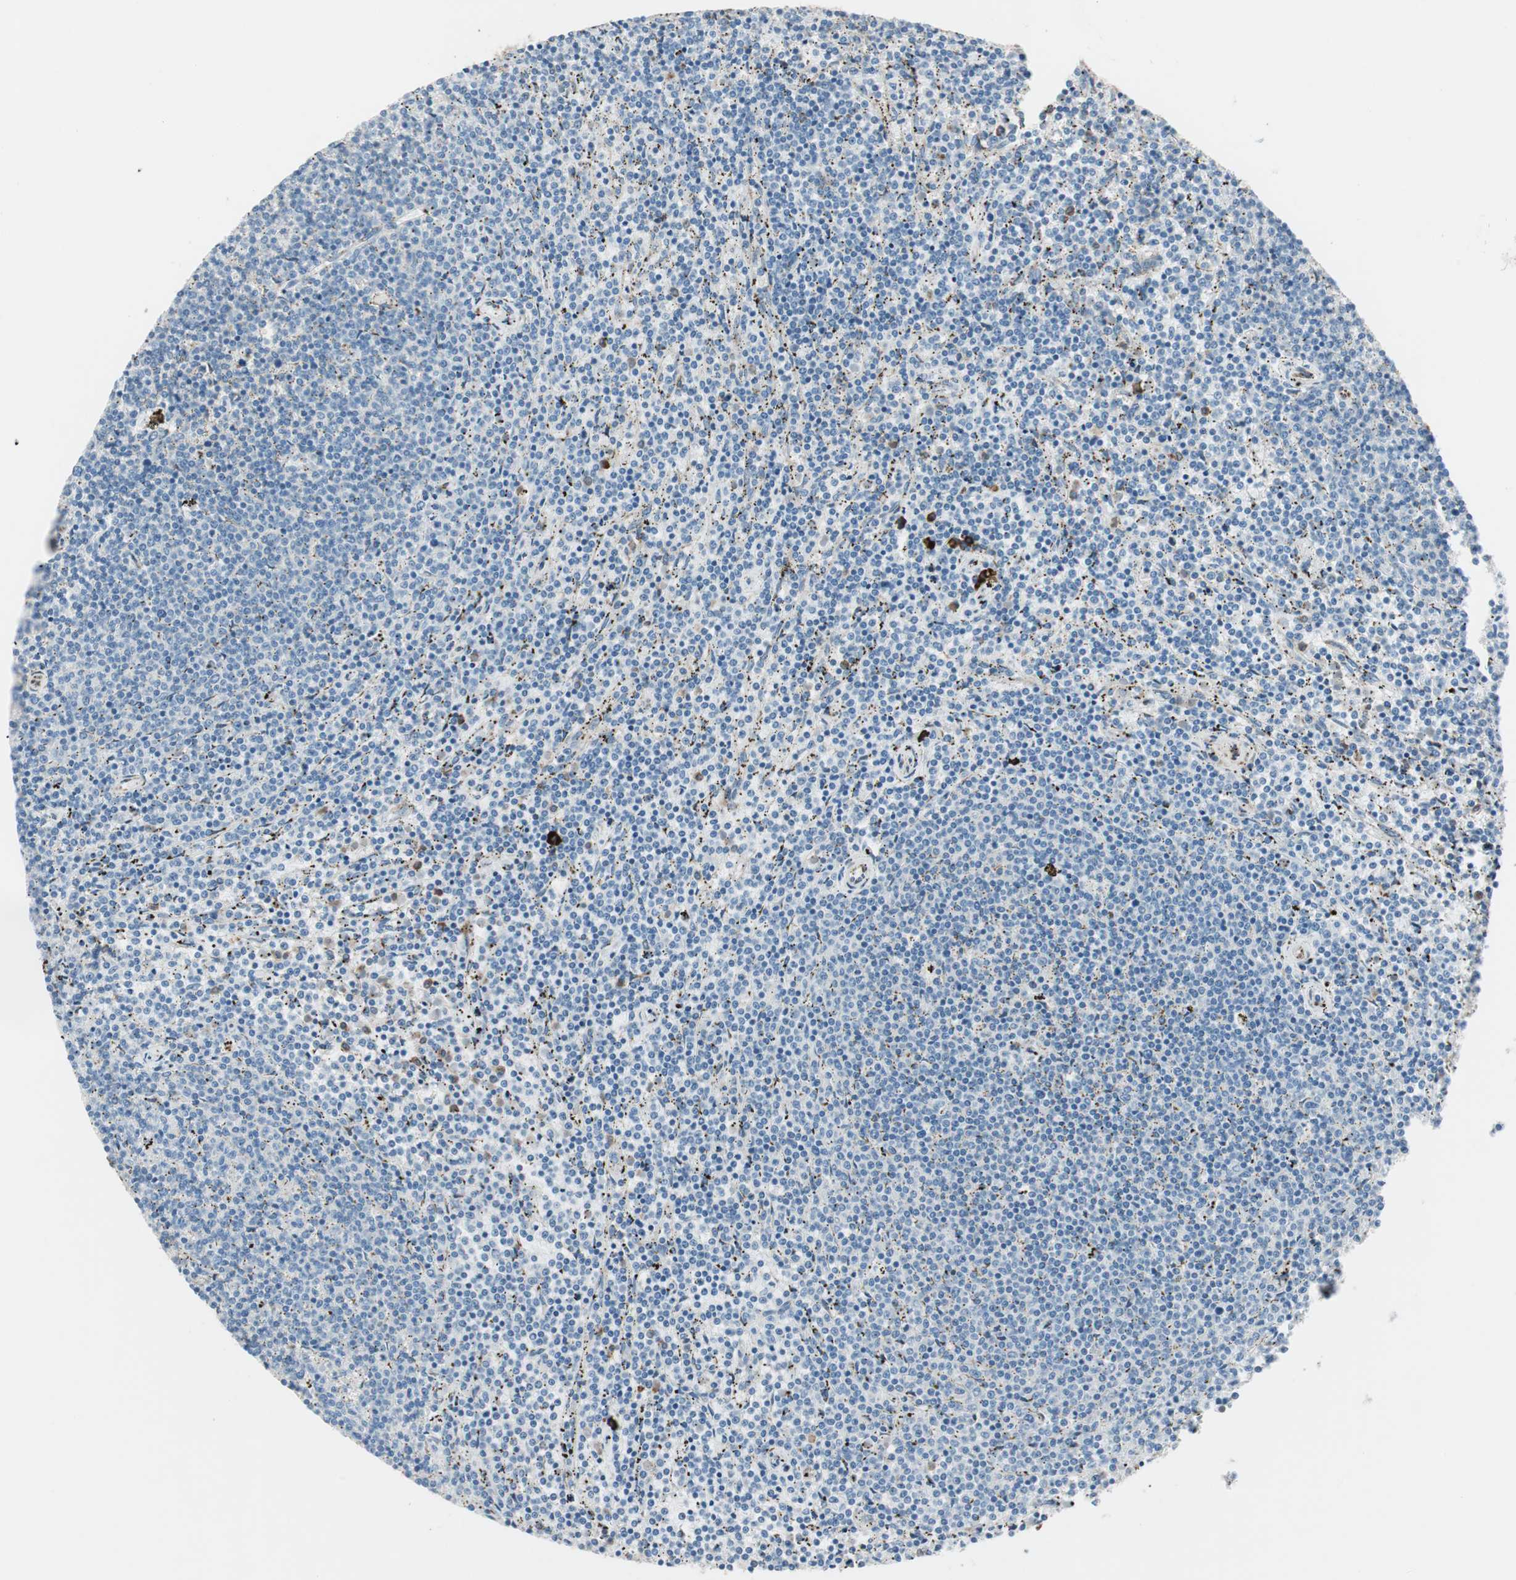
{"staining": {"intensity": "negative", "quantity": "none", "location": "none"}, "tissue": "lymphoma", "cell_type": "Tumor cells", "image_type": "cancer", "snomed": [{"axis": "morphology", "description": "Malignant lymphoma, non-Hodgkin's type, Low grade"}, {"axis": "topography", "description": "Spleen"}], "caption": "This is an immunohistochemistry histopathology image of low-grade malignant lymphoma, non-Hodgkin's type. There is no positivity in tumor cells.", "gene": "P4HTM", "patient": {"sex": "female", "age": 50}}